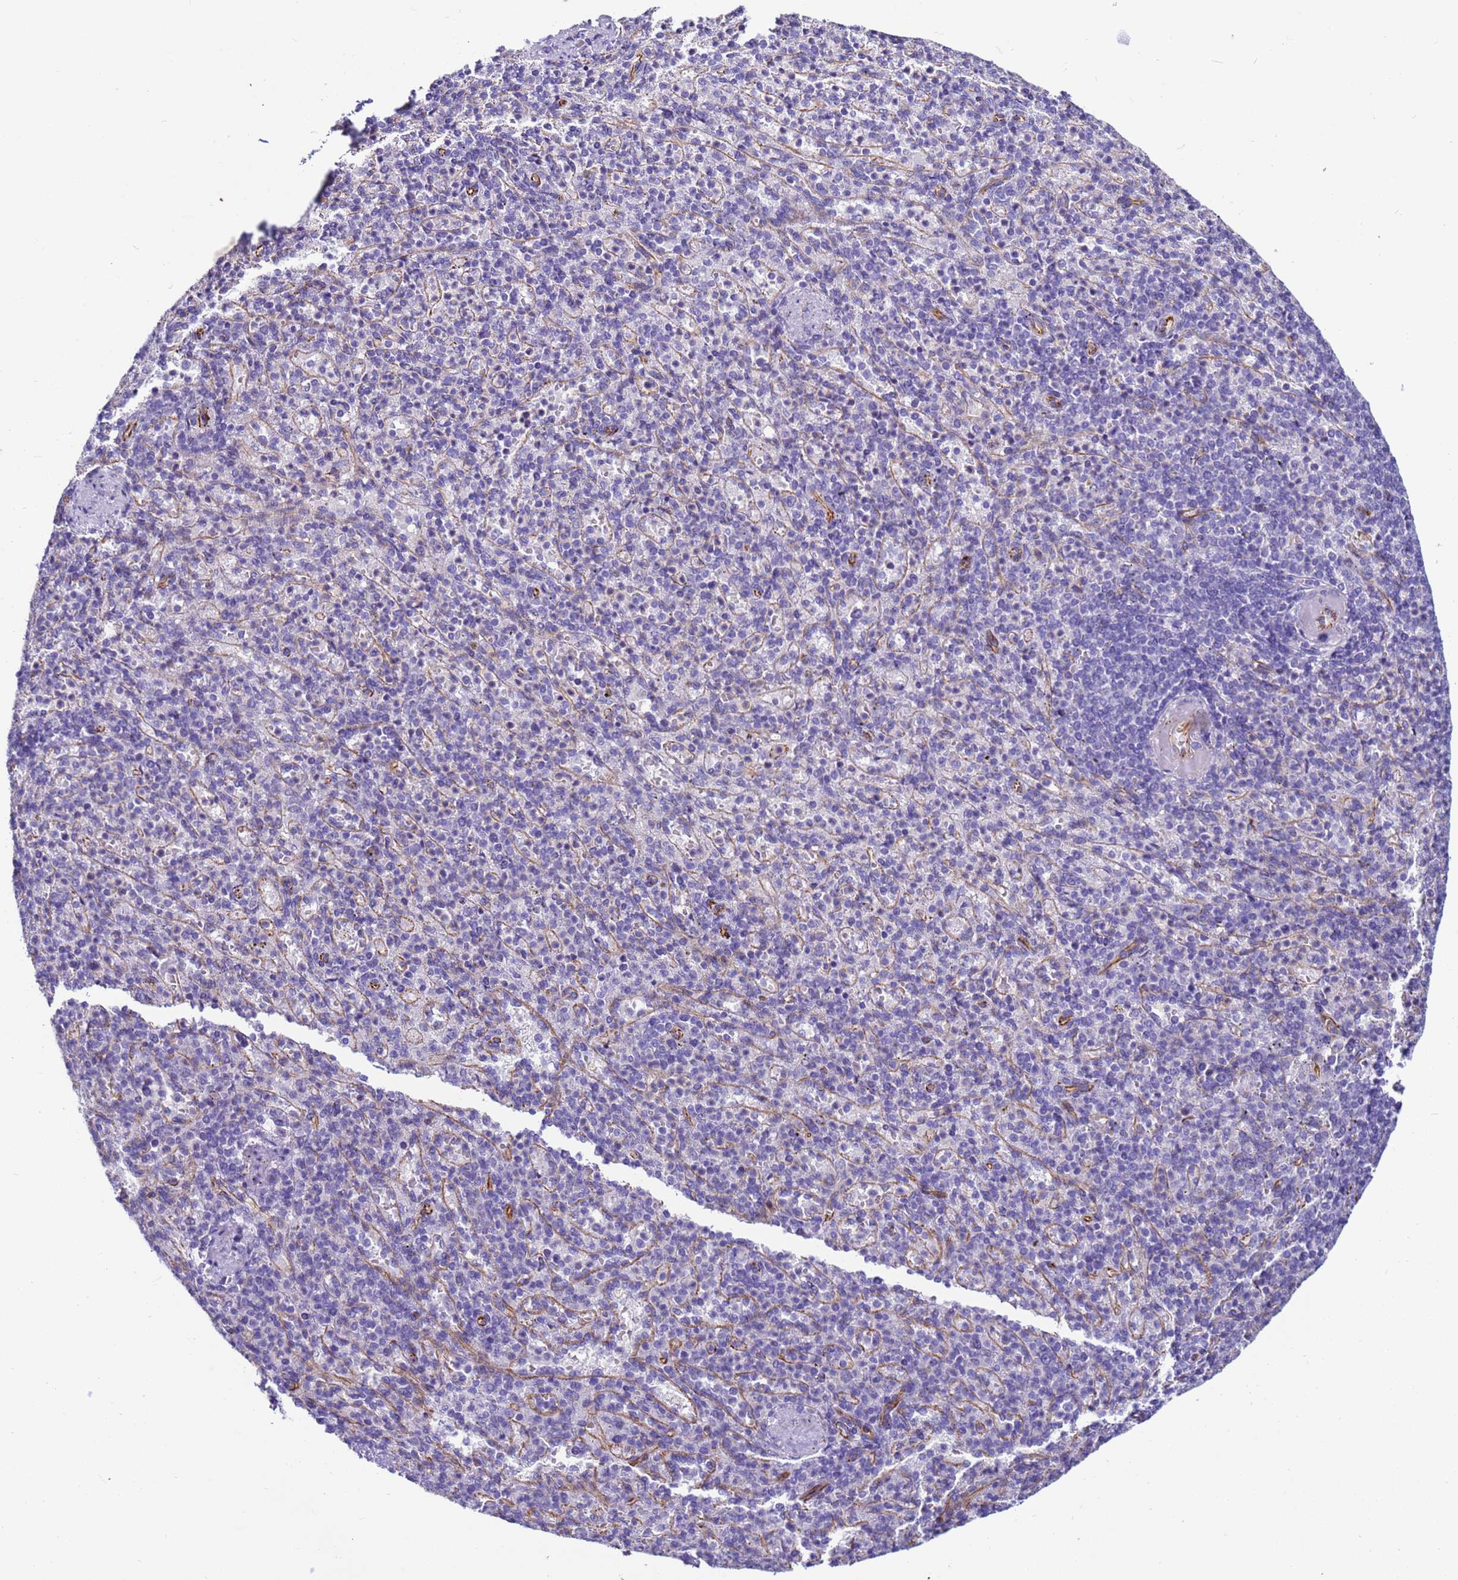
{"staining": {"intensity": "negative", "quantity": "none", "location": "none"}, "tissue": "spleen", "cell_type": "Cells in red pulp", "image_type": "normal", "snomed": [{"axis": "morphology", "description": "Normal tissue, NOS"}, {"axis": "topography", "description": "Spleen"}], "caption": "Immunohistochemical staining of benign human spleen demonstrates no significant staining in cells in red pulp. The staining is performed using DAB brown chromogen with nuclei counter-stained in using hematoxylin.", "gene": "UBXN2B", "patient": {"sex": "female", "age": 74}}